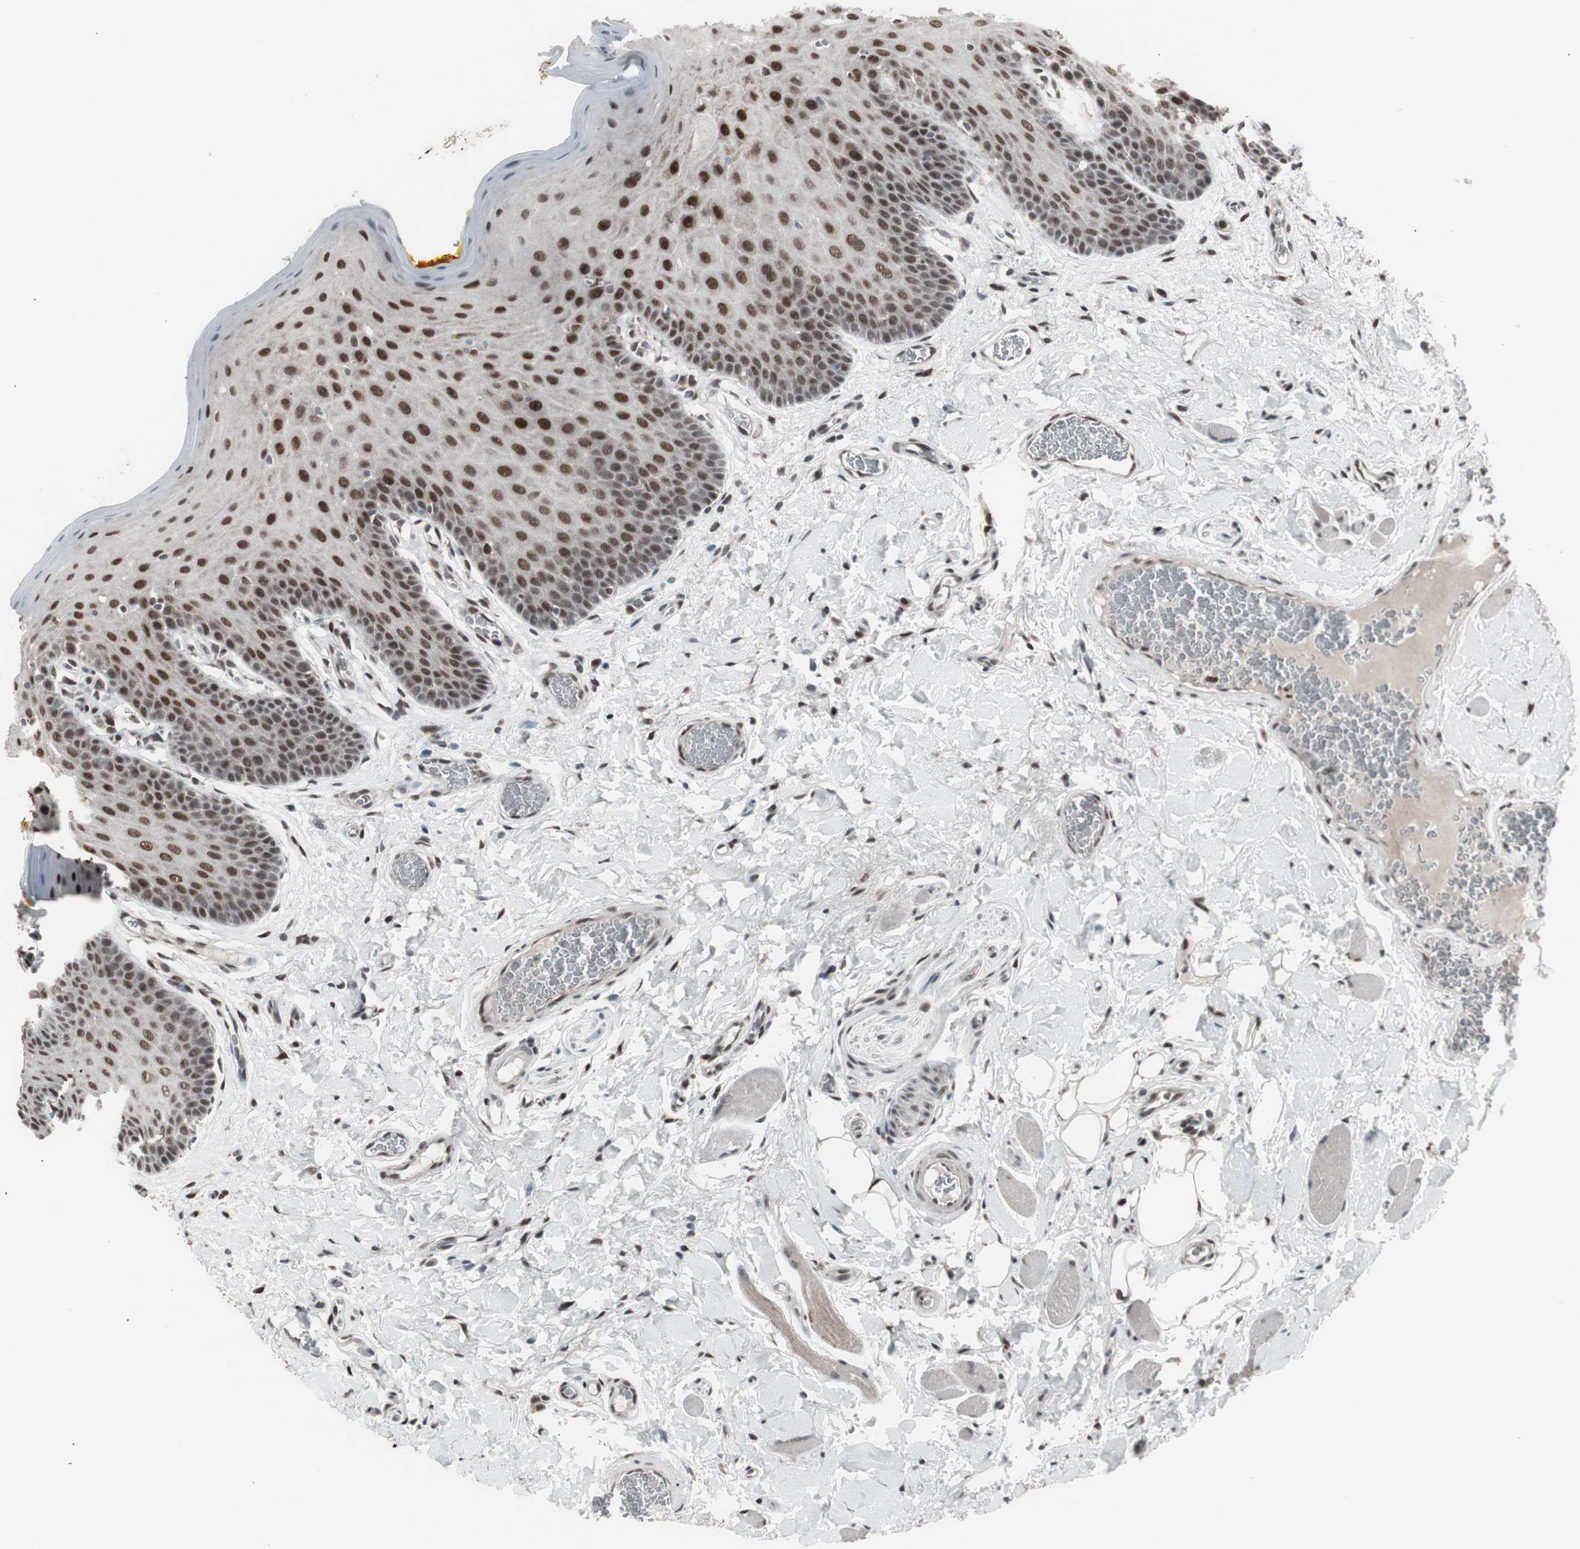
{"staining": {"intensity": "moderate", "quantity": ">75%", "location": "nuclear"}, "tissue": "oral mucosa", "cell_type": "Squamous epithelial cells", "image_type": "normal", "snomed": [{"axis": "morphology", "description": "Normal tissue, NOS"}, {"axis": "topography", "description": "Oral tissue"}], "caption": "Protein expression analysis of benign oral mucosa demonstrates moderate nuclear positivity in approximately >75% of squamous epithelial cells. (DAB (3,3'-diaminobenzidine) IHC, brown staining for protein, blue staining for nuclei).", "gene": "RXRA", "patient": {"sex": "male", "age": 54}}